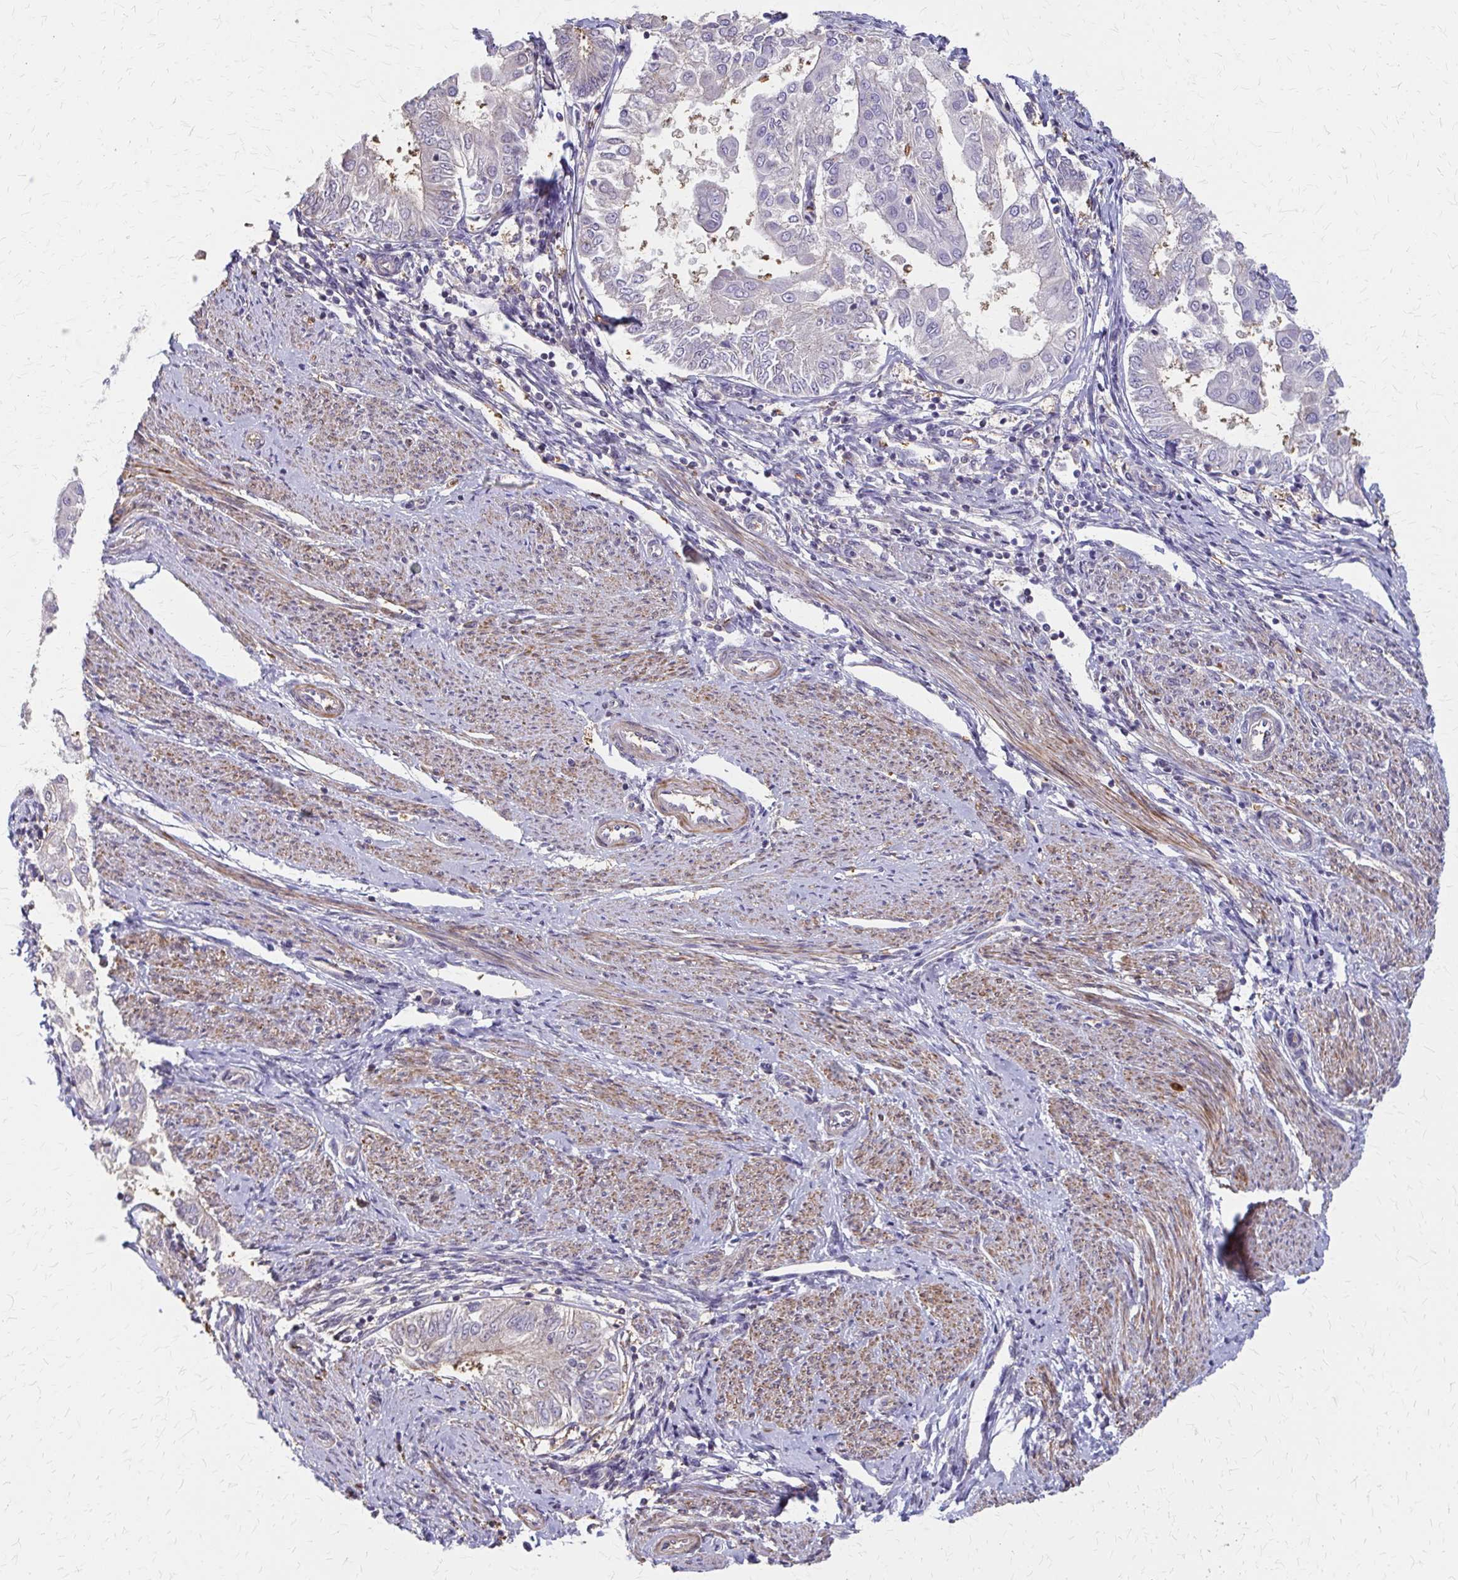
{"staining": {"intensity": "negative", "quantity": "none", "location": "none"}, "tissue": "endometrial cancer", "cell_type": "Tumor cells", "image_type": "cancer", "snomed": [{"axis": "morphology", "description": "Adenocarcinoma, NOS"}, {"axis": "topography", "description": "Endometrium"}], "caption": "Immunohistochemistry micrograph of neoplastic tissue: human endometrial cancer (adenocarcinoma) stained with DAB displays no significant protein staining in tumor cells.", "gene": "IFI44L", "patient": {"sex": "female", "age": 68}}